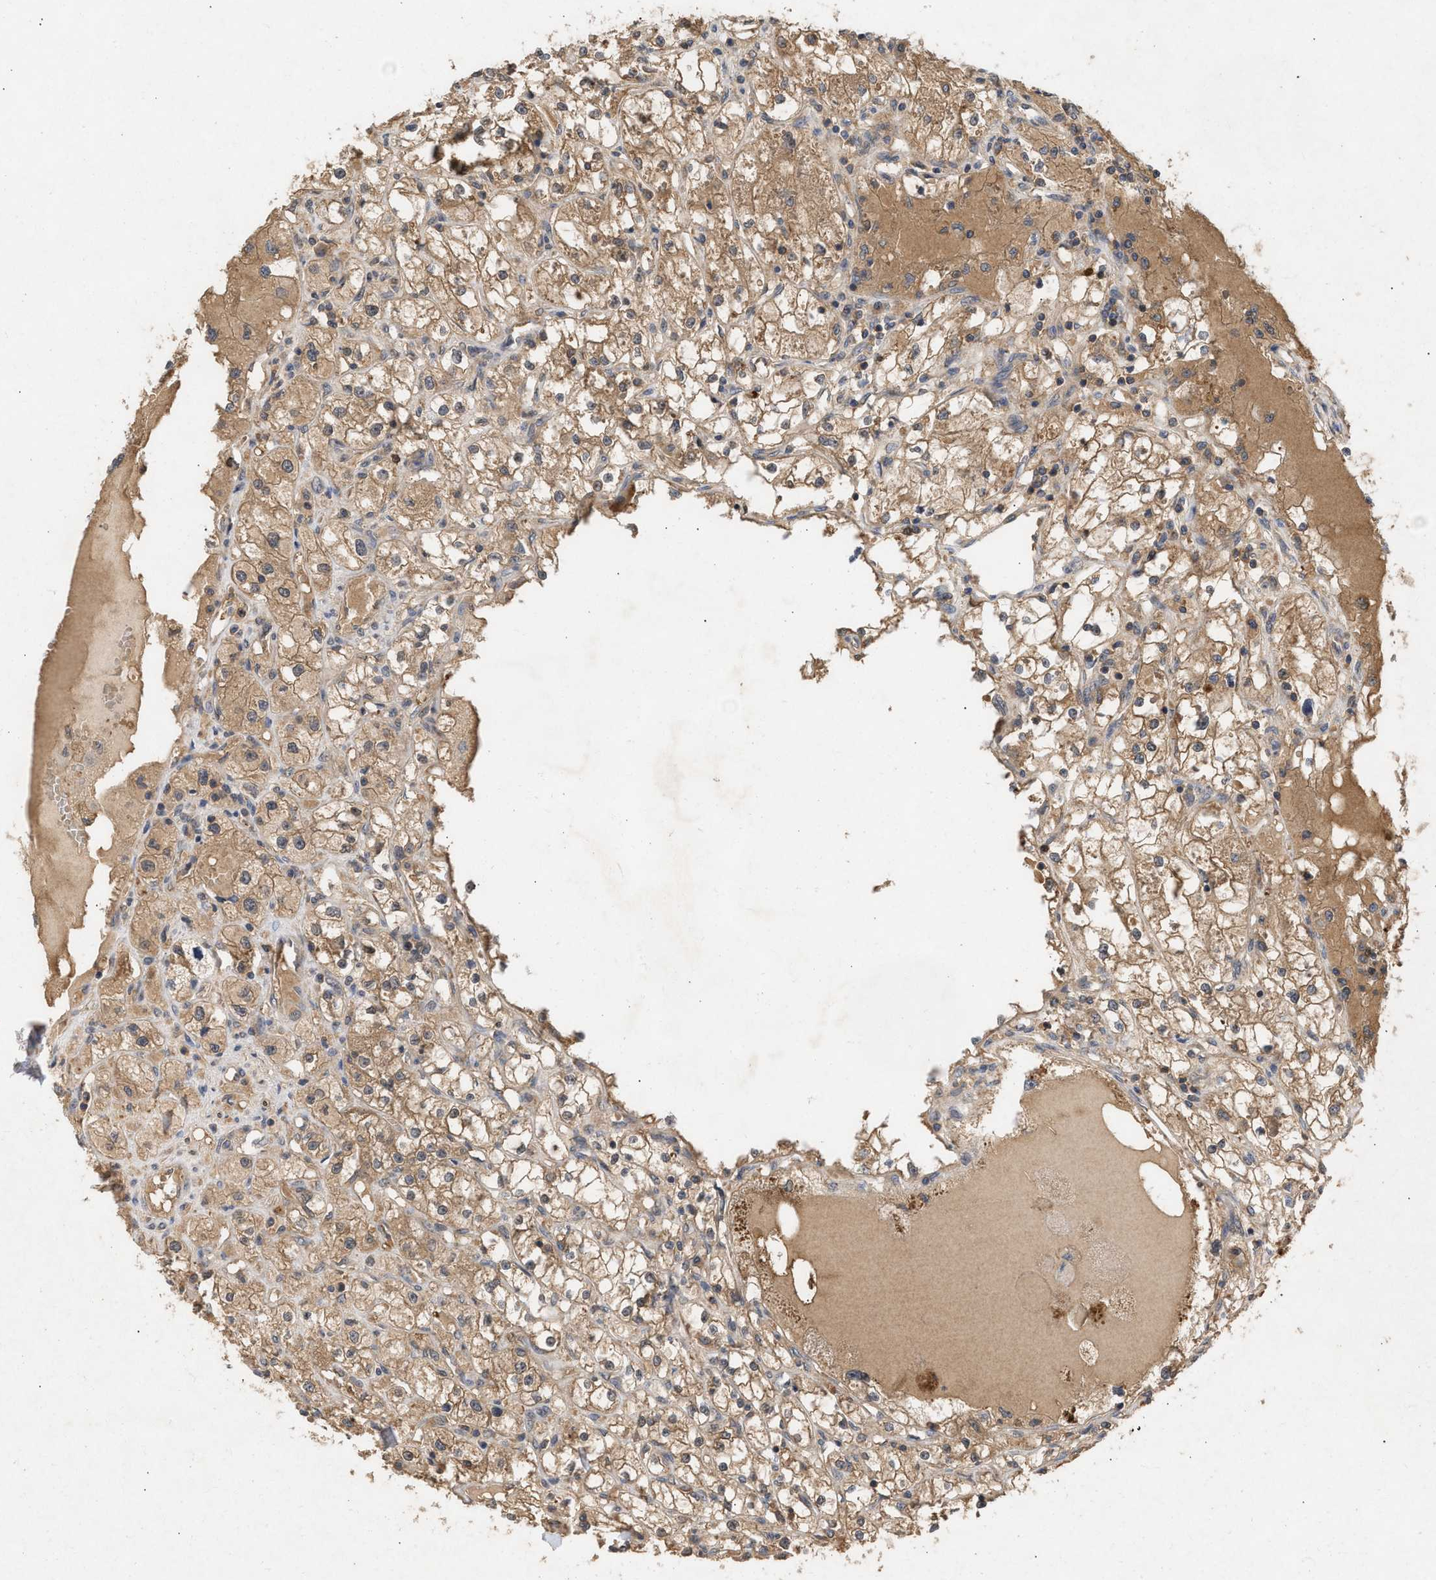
{"staining": {"intensity": "moderate", "quantity": ">75%", "location": "cytoplasmic/membranous"}, "tissue": "renal cancer", "cell_type": "Tumor cells", "image_type": "cancer", "snomed": [{"axis": "morphology", "description": "Adenocarcinoma, NOS"}, {"axis": "topography", "description": "Kidney"}], "caption": "Protein positivity by immunohistochemistry (IHC) displays moderate cytoplasmic/membranous positivity in about >75% of tumor cells in renal cancer.", "gene": "FITM1", "patient": {"sex": "male", "age": 56}}